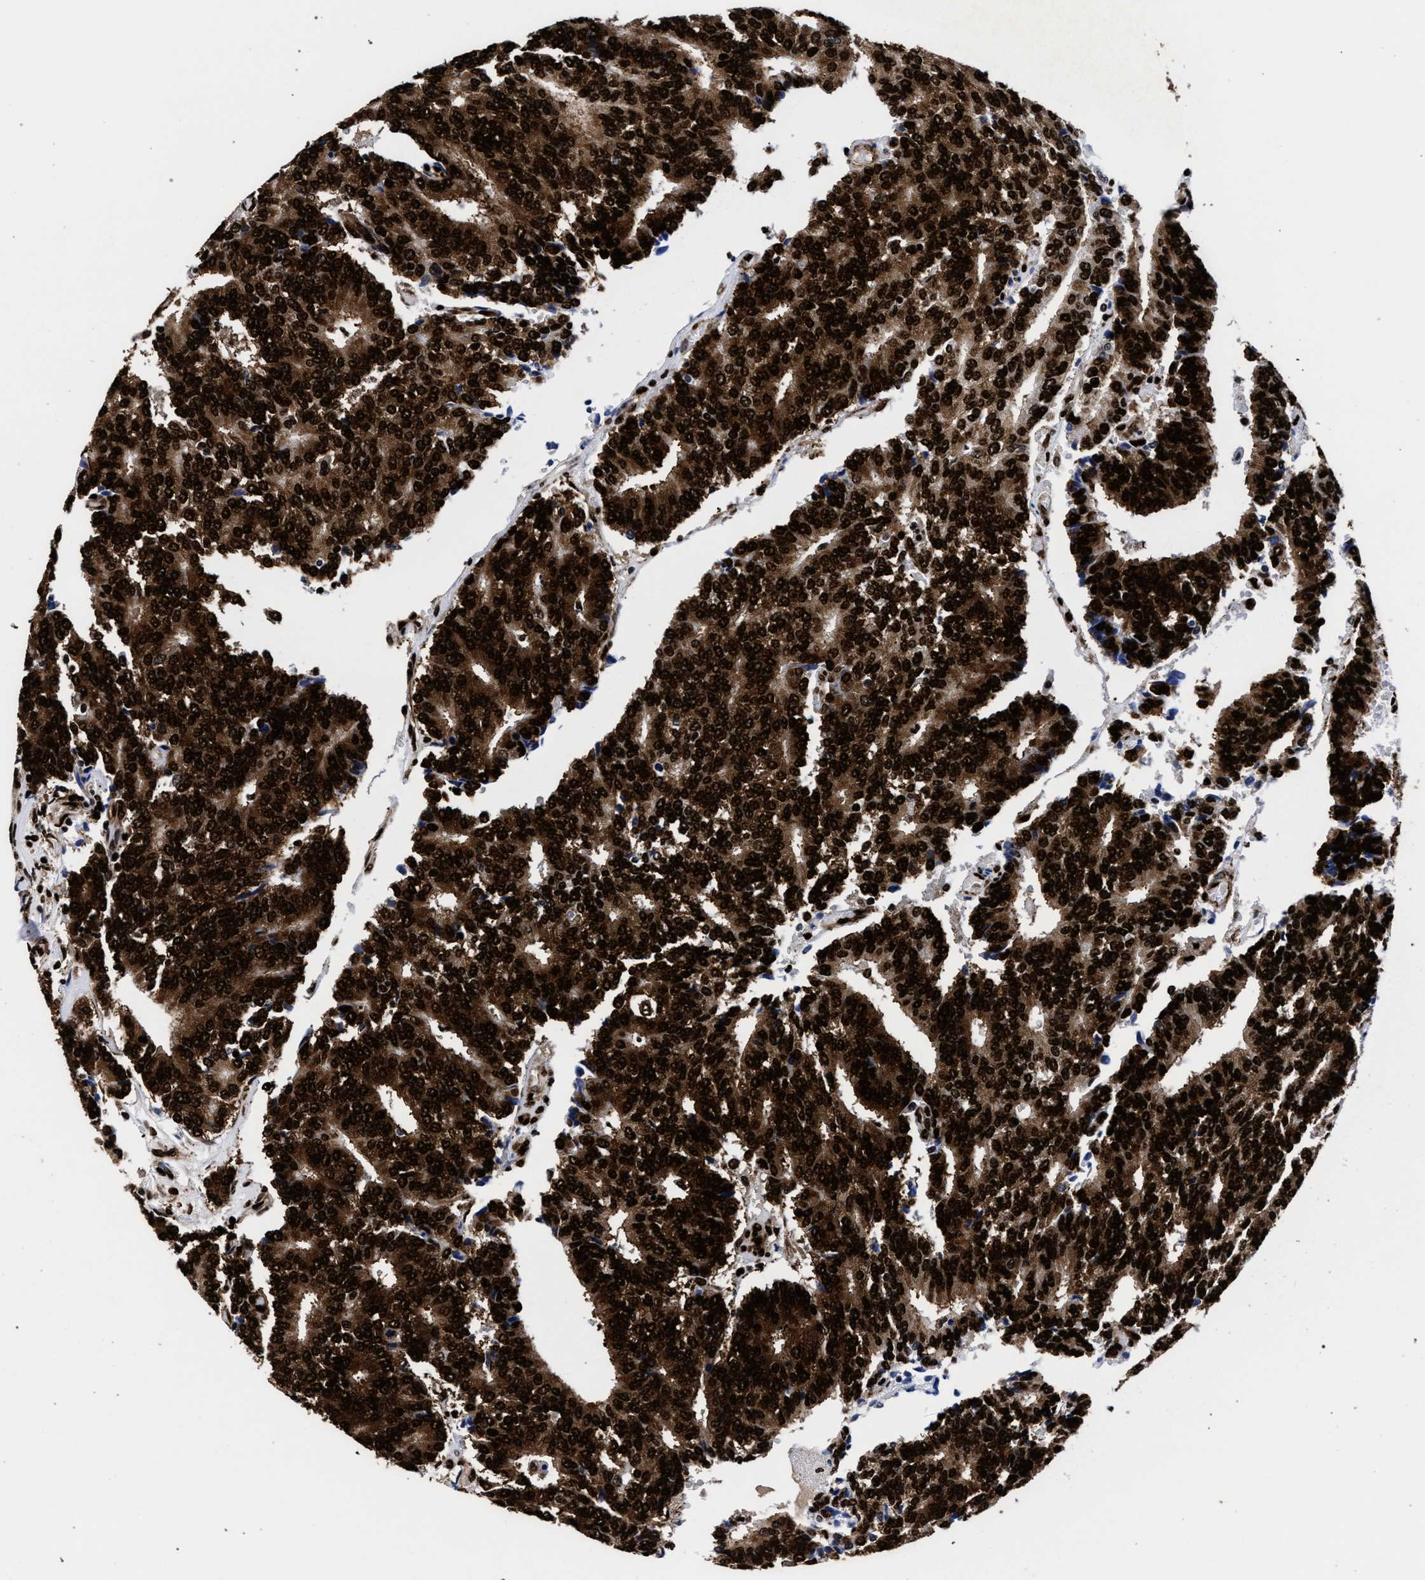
{"staining": {"intensity": "strong", "quantity": ">75%", "location": "cytoplasmic/membranous,nuclear"}, "tissue": "prostate cancer", "cell_type": "Tumor cells", "image_type": "cancer", "snomed": [{"axis": "morphology", "description": "Adenocarcinoma, High grade"}, {"axis": "topography", "description": "Prostate"}], "caption": "Protein staining by immunohistochemistry exhibits strong cytoplasmic/membranous and nuclear staining in approximately >75% of tumor cells in prostate cancer.", "gene": "HNRNPA1", "patient": {"sex": "male", "age": 55}}